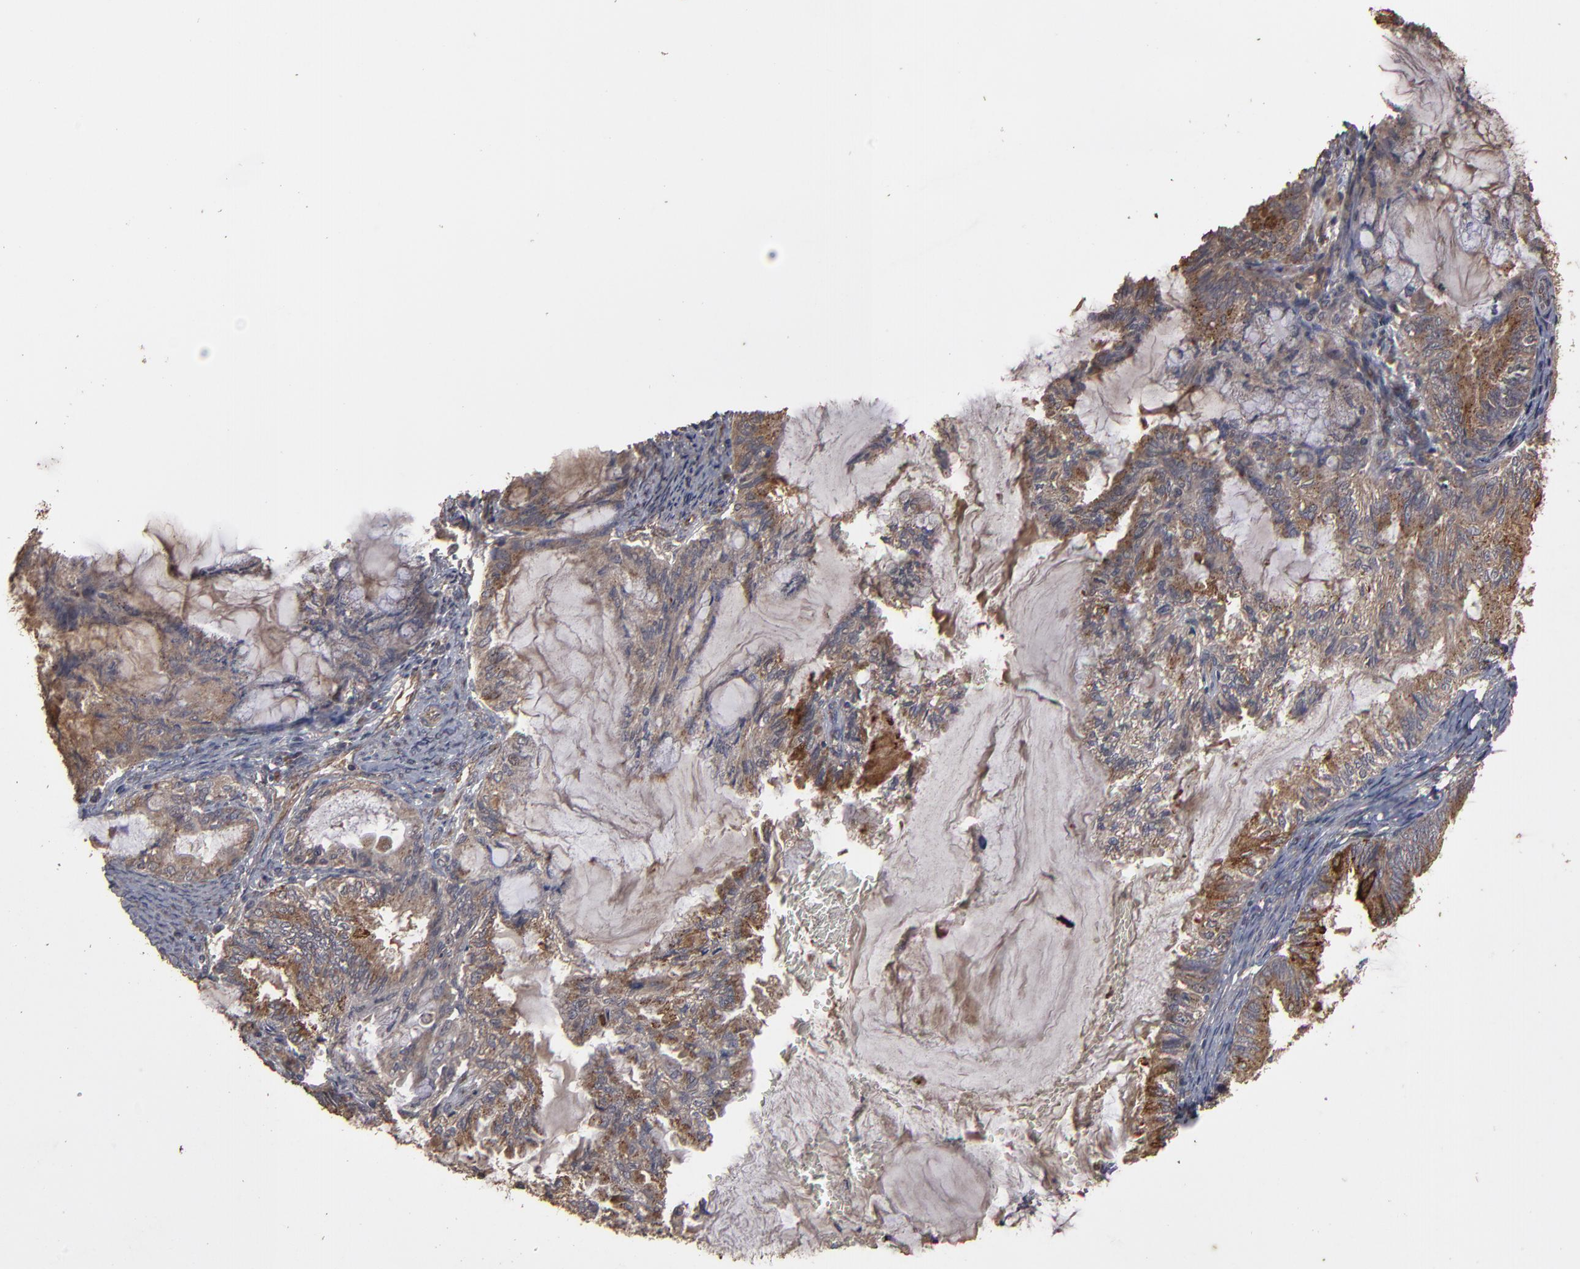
{"staining": {"intensity": "strong", "quantity": "25%-75%", "location": "cytoplasmic/membranous"}, "tissue": "endometrial cancer", "cell_type": "Tumor cells", "image_type": "cancer", "snomed": [{"axis": "morphology", "description": "Adenocarcinoma, NOS"}, {"axis": "topography", "description": "Endometrium"}], "caption": "Immunohistochemistry (IHC) histopathology image of neoplastic tissue: human endometrial adenocarcinoma stained using immunohistochemistry displays high levels of strong protein expression localized specifically in the cytoplasmic/membranous of tumor cells, appearing as a cytoplasmic/membranous brown color.", "gene": "MMP2", "patient": {"sex": "female", "age": 86}}